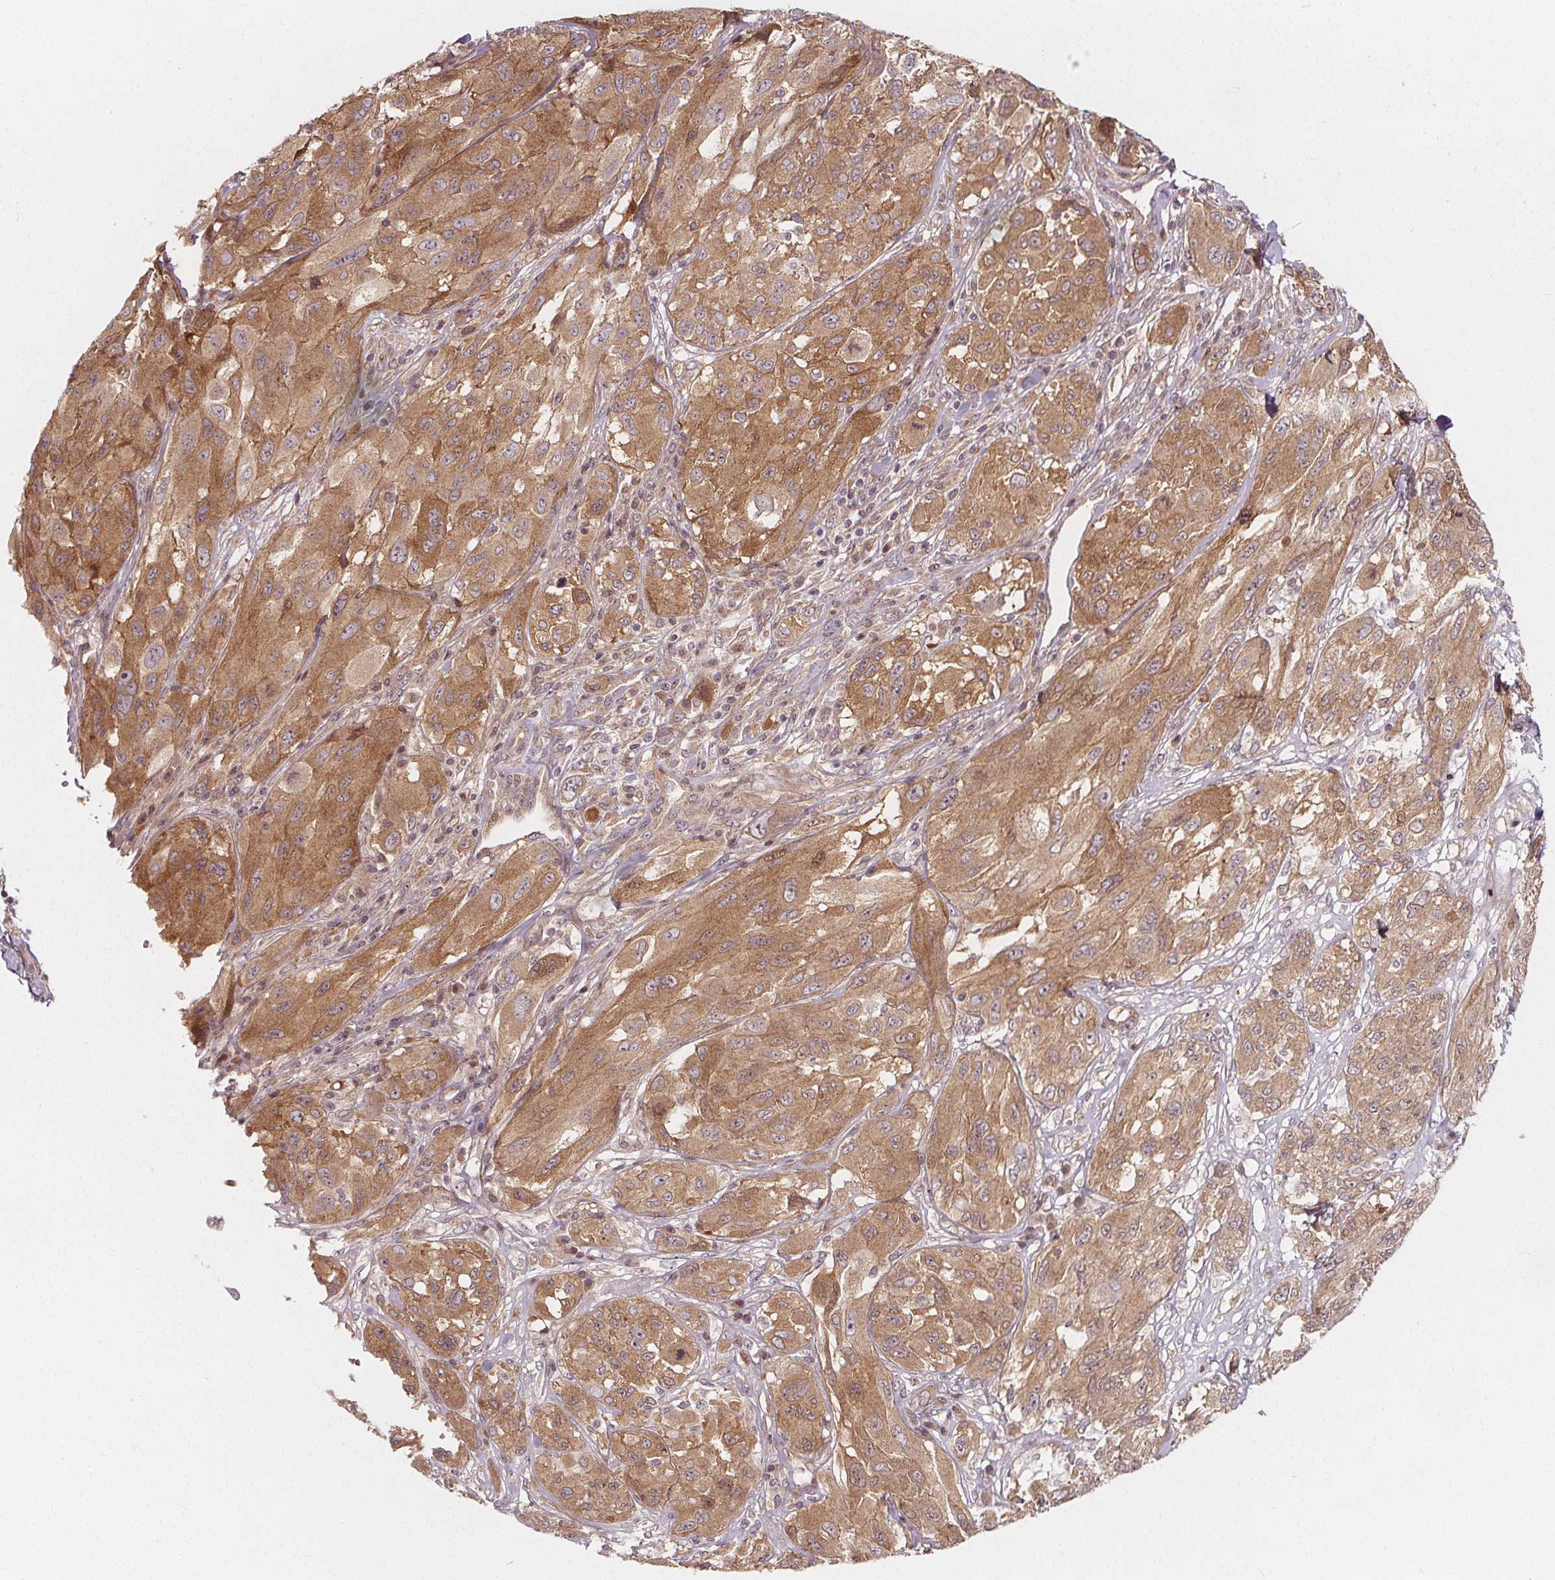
{"staining": {"intensity": "moderate", "quantity": ">75%", "location": "cytoplasmic/membranous"}, "tissue": "melanoma", "cell_type": "Tumor cells", "image_type": "cancer", "snomed": [{"axis": "morphology", "description": "Malignant melanoma, NOS"}, {"axis": "topography", "description": "Skin"}], "caption": "This is an image of immunohistochemistry staining of melanoma, which shows moderate positivity in the cytoplasmic/membranous of tumor cells.", "gene": "AKT1S1", "patient": {"sex": "female", "age": 91}}